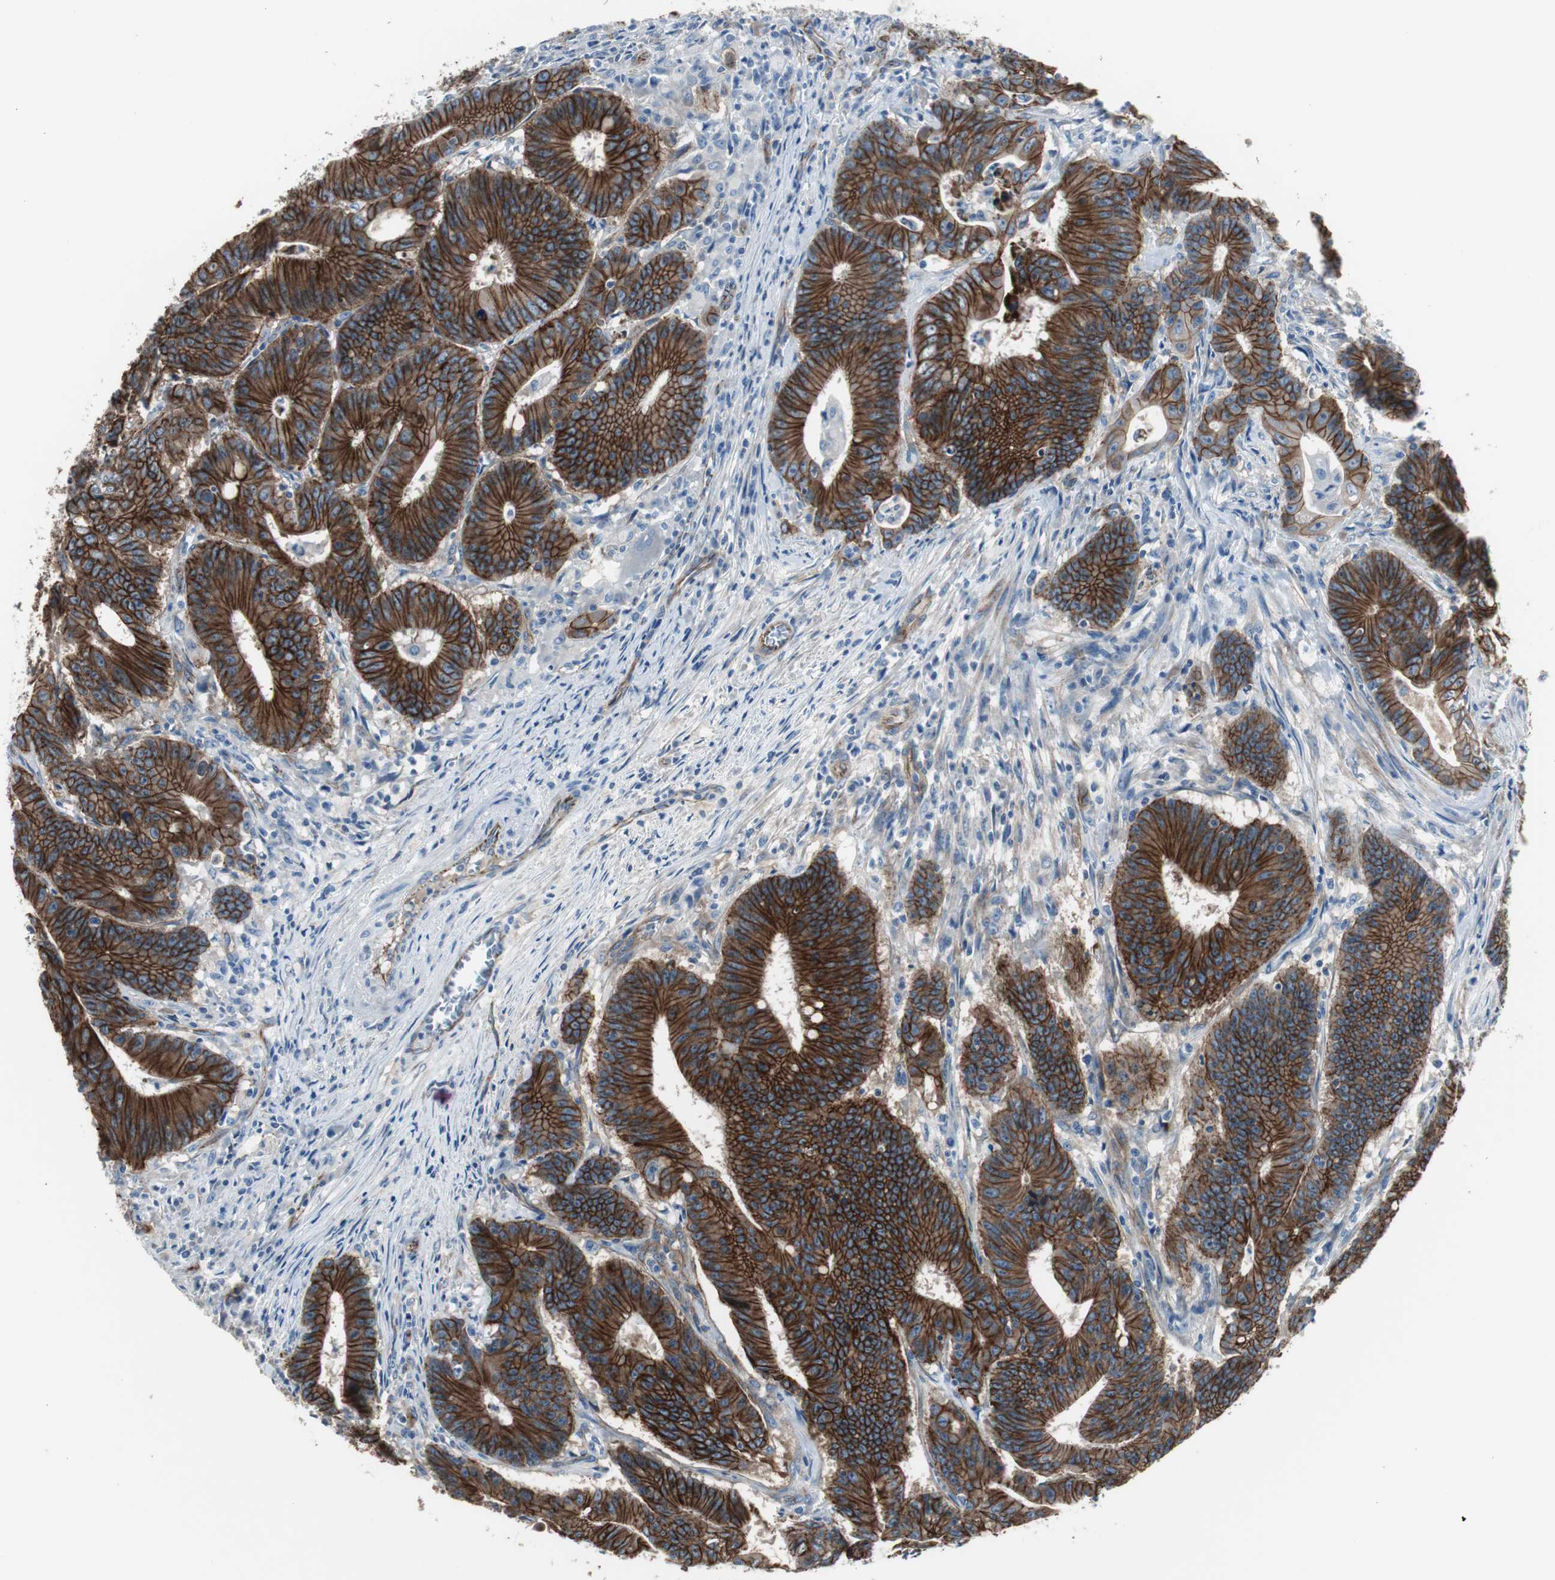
{"staining": {"intensity": "strong", "quantity": ">75%", "location": "cytoplasmic/membranous"}, "tissue": "colorectal cancer", "cell_type": "Tumor cells", "image_type": "cancer", "snomed": [{"axis": "morphology", "description": "Adenocarcinoma, NOS"}, {"axis": "topography", "description": "Colon"}], "caption": "A high amount of strong cytoplasmic/membranous staining is present in approximately >75% of tumor cells in adenocarcinoma (colorectal) tissue.", "gene": "STXBP4", "patient": {"sex": "male", "age": 45}}